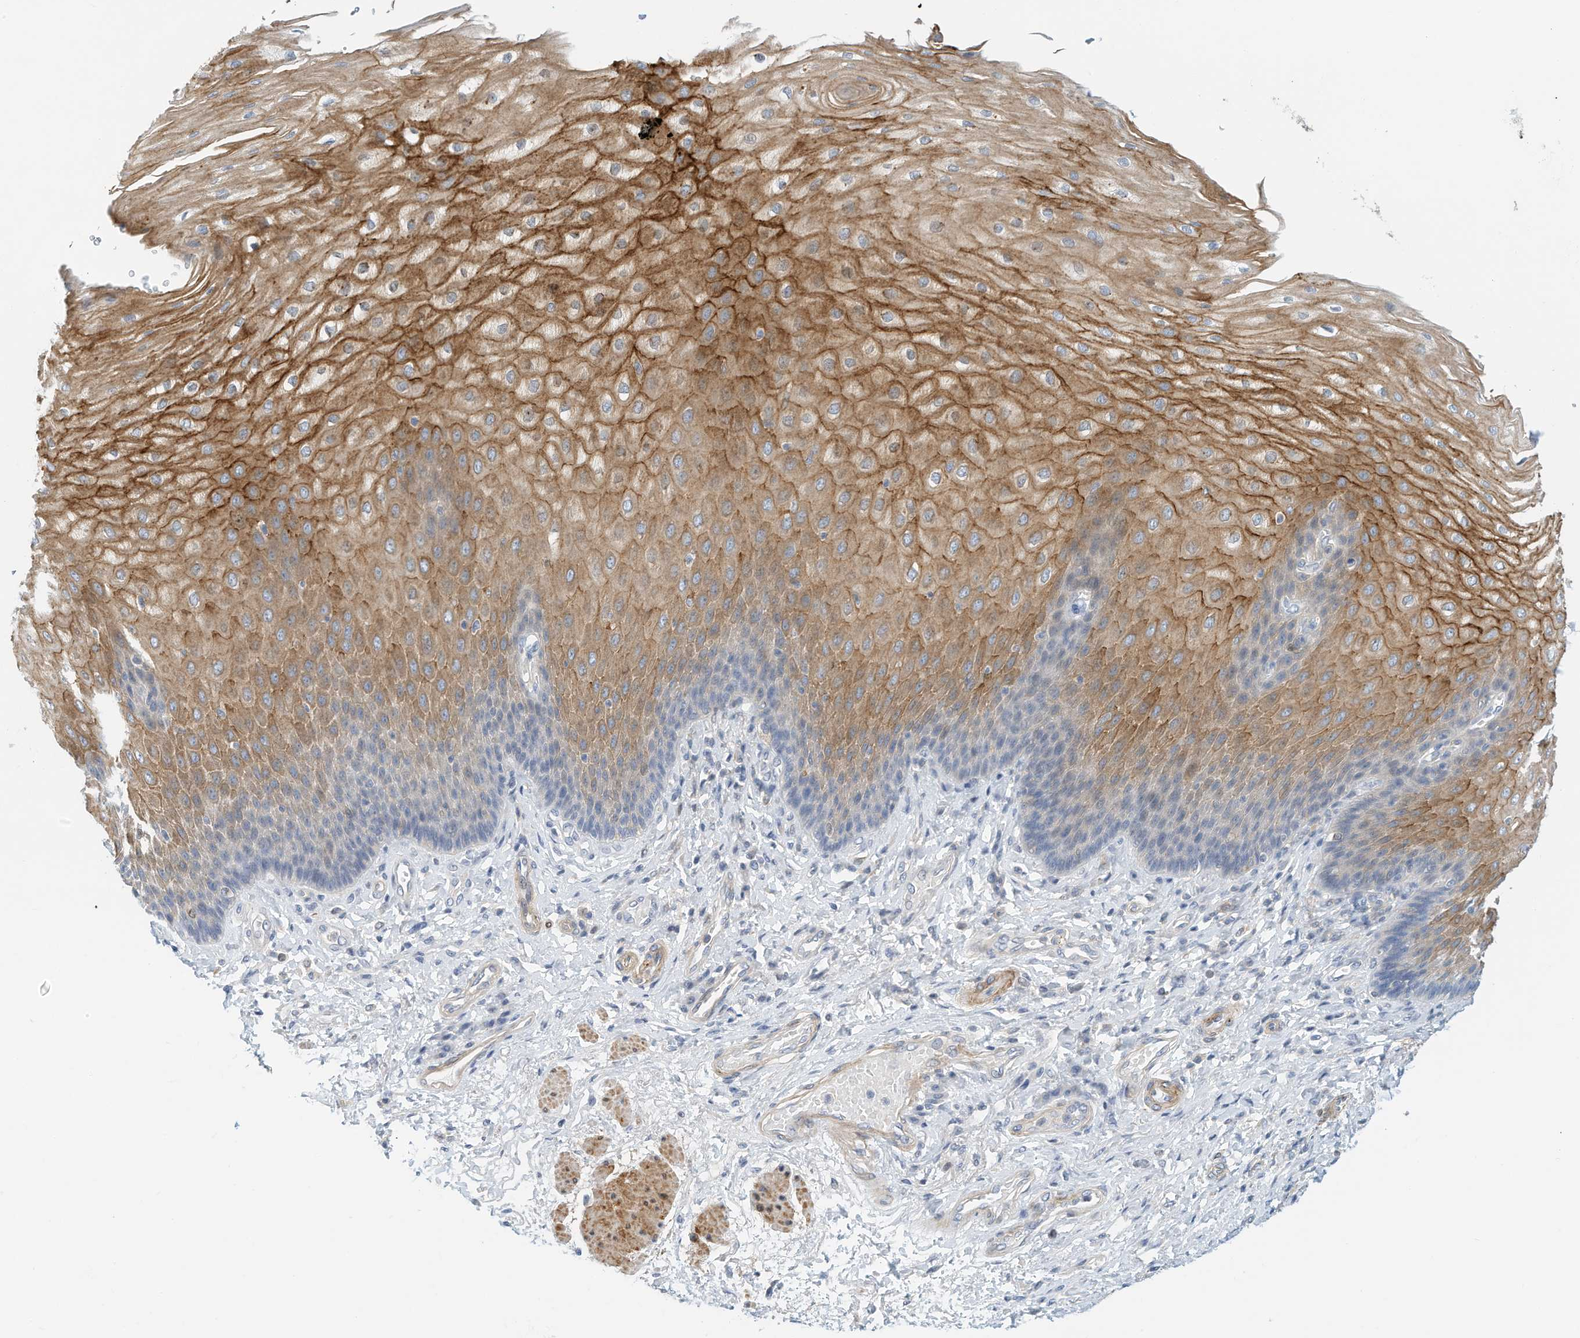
{"staining": {"intensity": "strong", "quantity": "25%-75%", "location": "cytoplasmic/membranous"}, "tissue": "esophagus", "cell_type": "Squamous epithelial cells", "image_type": "normal", "snomed": [{"axis": "morphology", "description": "Normal tissue, NOS"}, {"axis": "topography", "description": "Esophagus"}], "caption": "An IHC image of benign tissue is shown. Protein staining in brown highlights strong cytoplasmic/membranous positivity in esophagus within squamous epithelial cells. (DAB (3,3'-diaminobenzidine) IHC with brightfield microscopy, high magnification).", "gene": "MICAL1", "patient": {"sex": "male", "age": 54}}